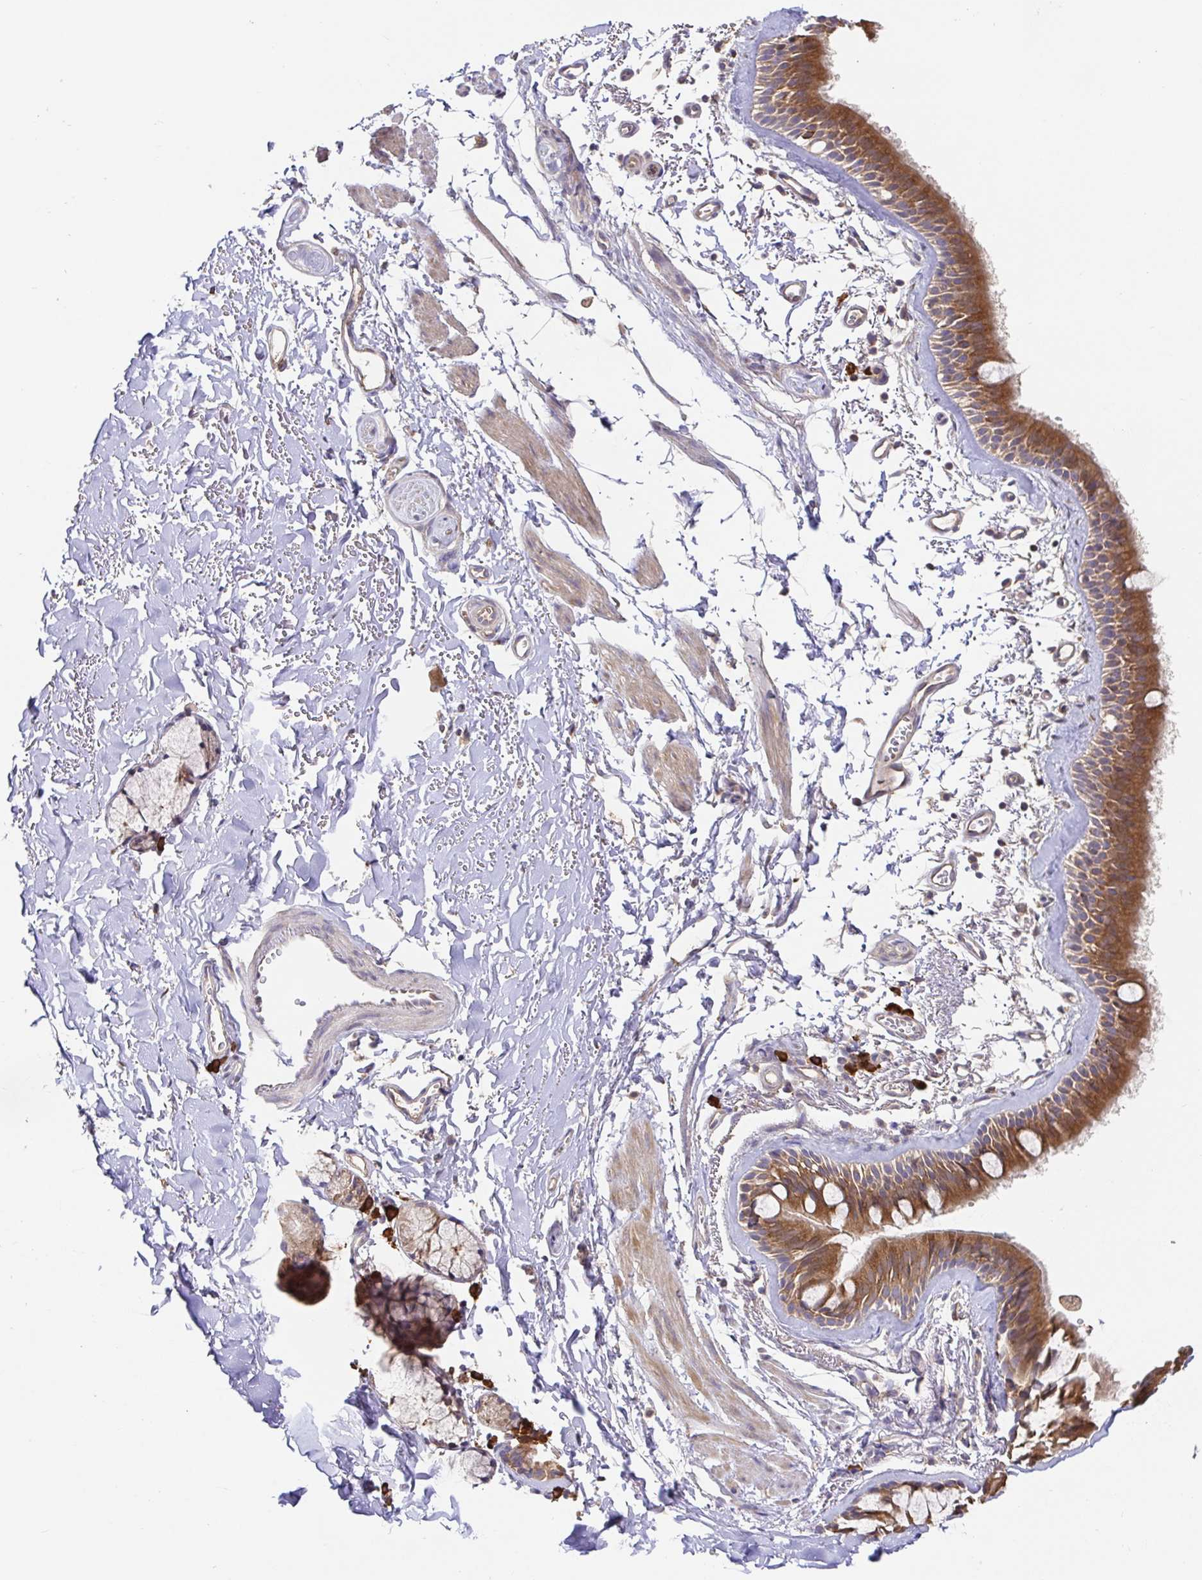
{"staining": {"intensity": "strong", "quantity": ">75%", "location": "cytoplasmic/membranous"}, "tissue": "bronchus", "cell_type": "Respiratory epithelial cells", "image_type": "normal", "snomed": [{"axis": "morphology", "description": "Normal tissue, NOS"}, {"axis": "topography", "description": "Cartilage tissue"}, {"axis": "topography", "description": "Bronchus"}, {"axis": "topography", "description": "Peripheral nerve tissue"}], "caption": "Immunohistochemistry of unremarkable bronchus reveals high levels of strong cytoplasmic/membranous staining in approximately >75% of respiratory epithelial cells.", "gene": "HAGH", "patient": {"sex": "female", "age": 59}}